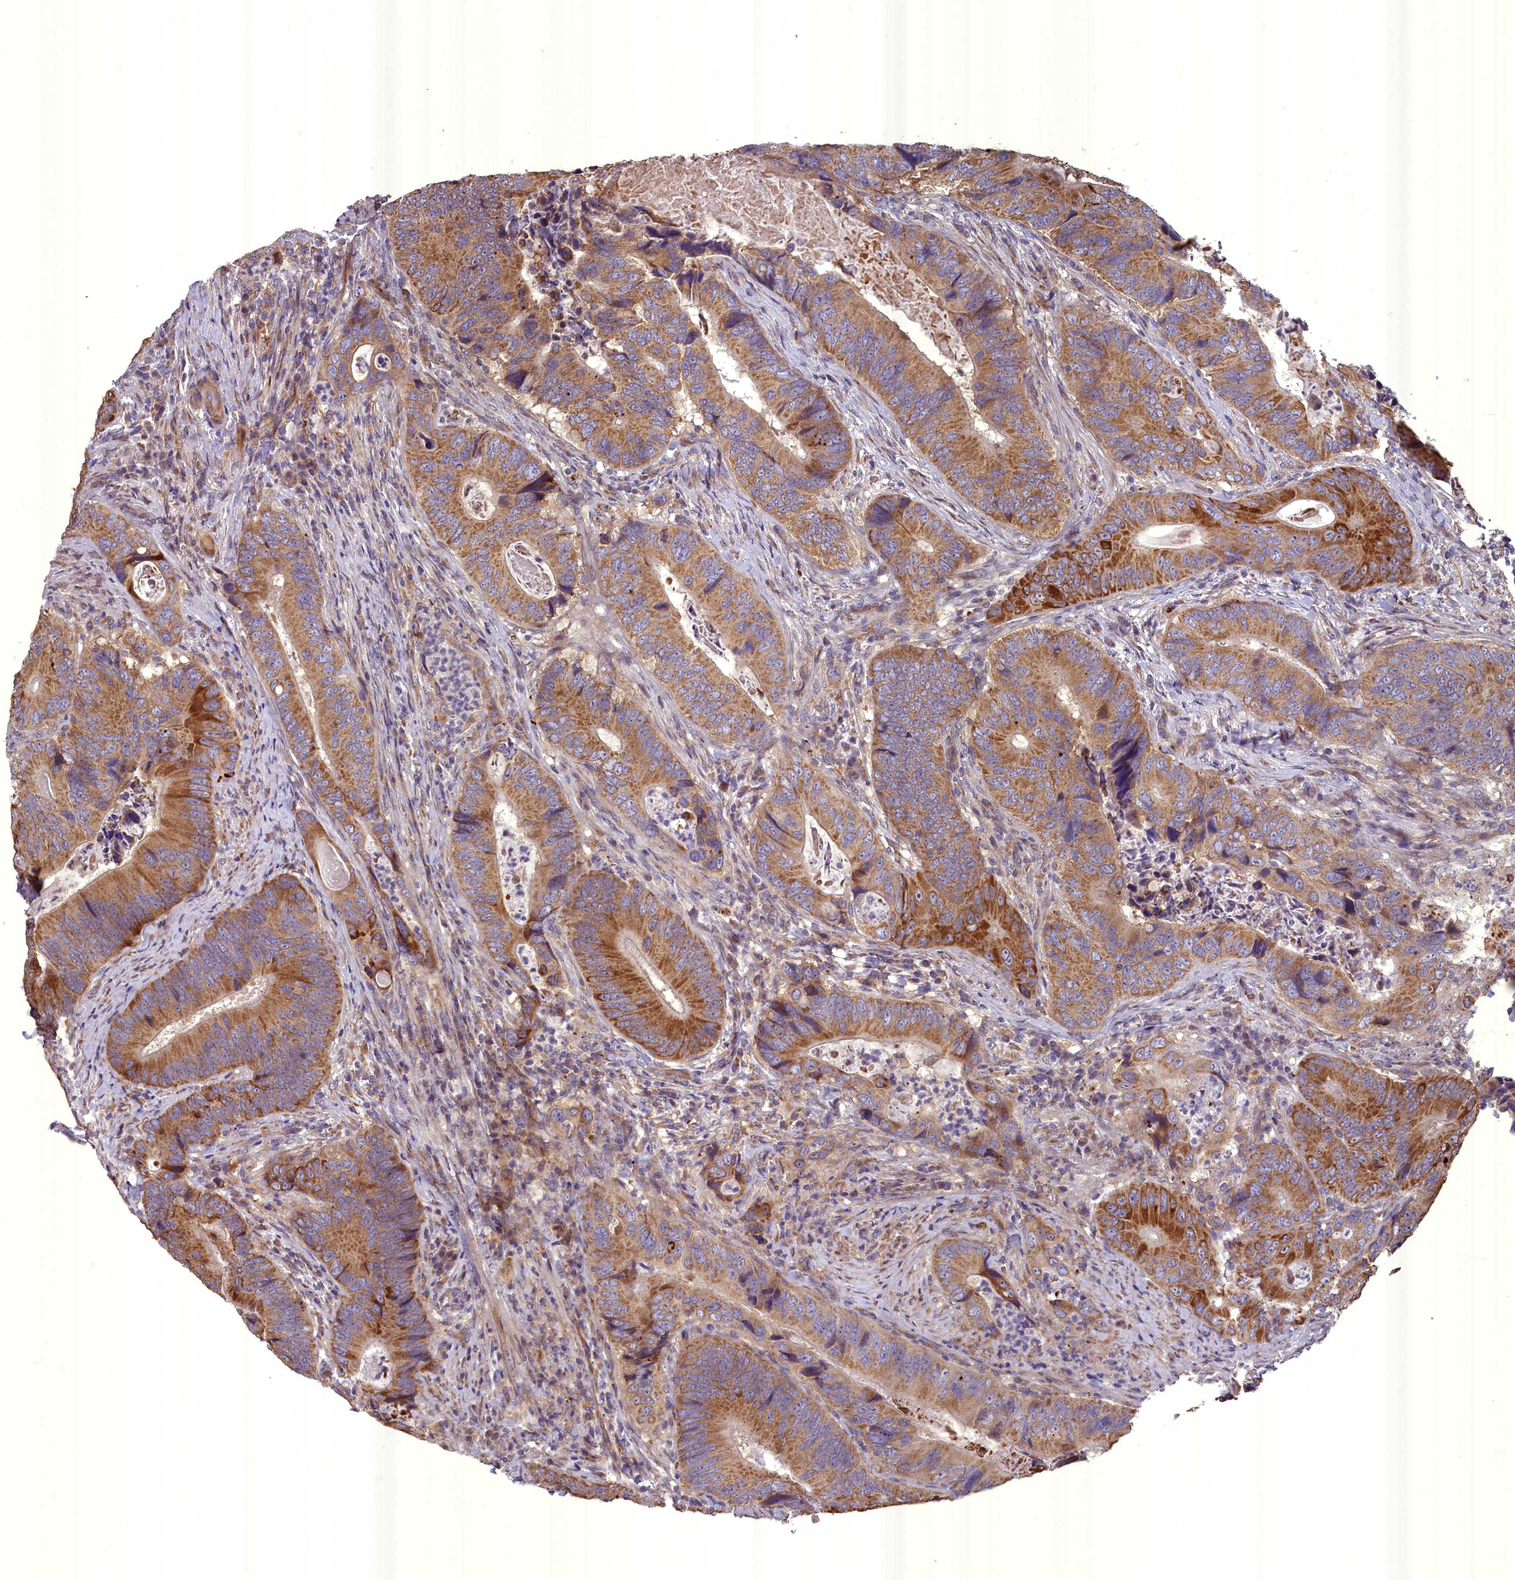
{"staining": {"intensity": "moderate", "quantity": ">75%", "location": "cytoplasmic/membranous"}, "tissue": "colorectal cancer", "cell_type": "Tumor cells", "image_type": "cancer", "snomed": [{"axis": "morphology", "description": "Adenocarcinoma, NOS"}, {"axis": "topography", "description": "Colon"}], "caption": "This micrograph reveals IHC staining of human colorectal adenocarcinoma, with medium moderate cytoplasmic/membranous positivity in about >75% of tumor cells.", "gene": "ACAD8", "patient": {"sex": "male", "age": 84}}